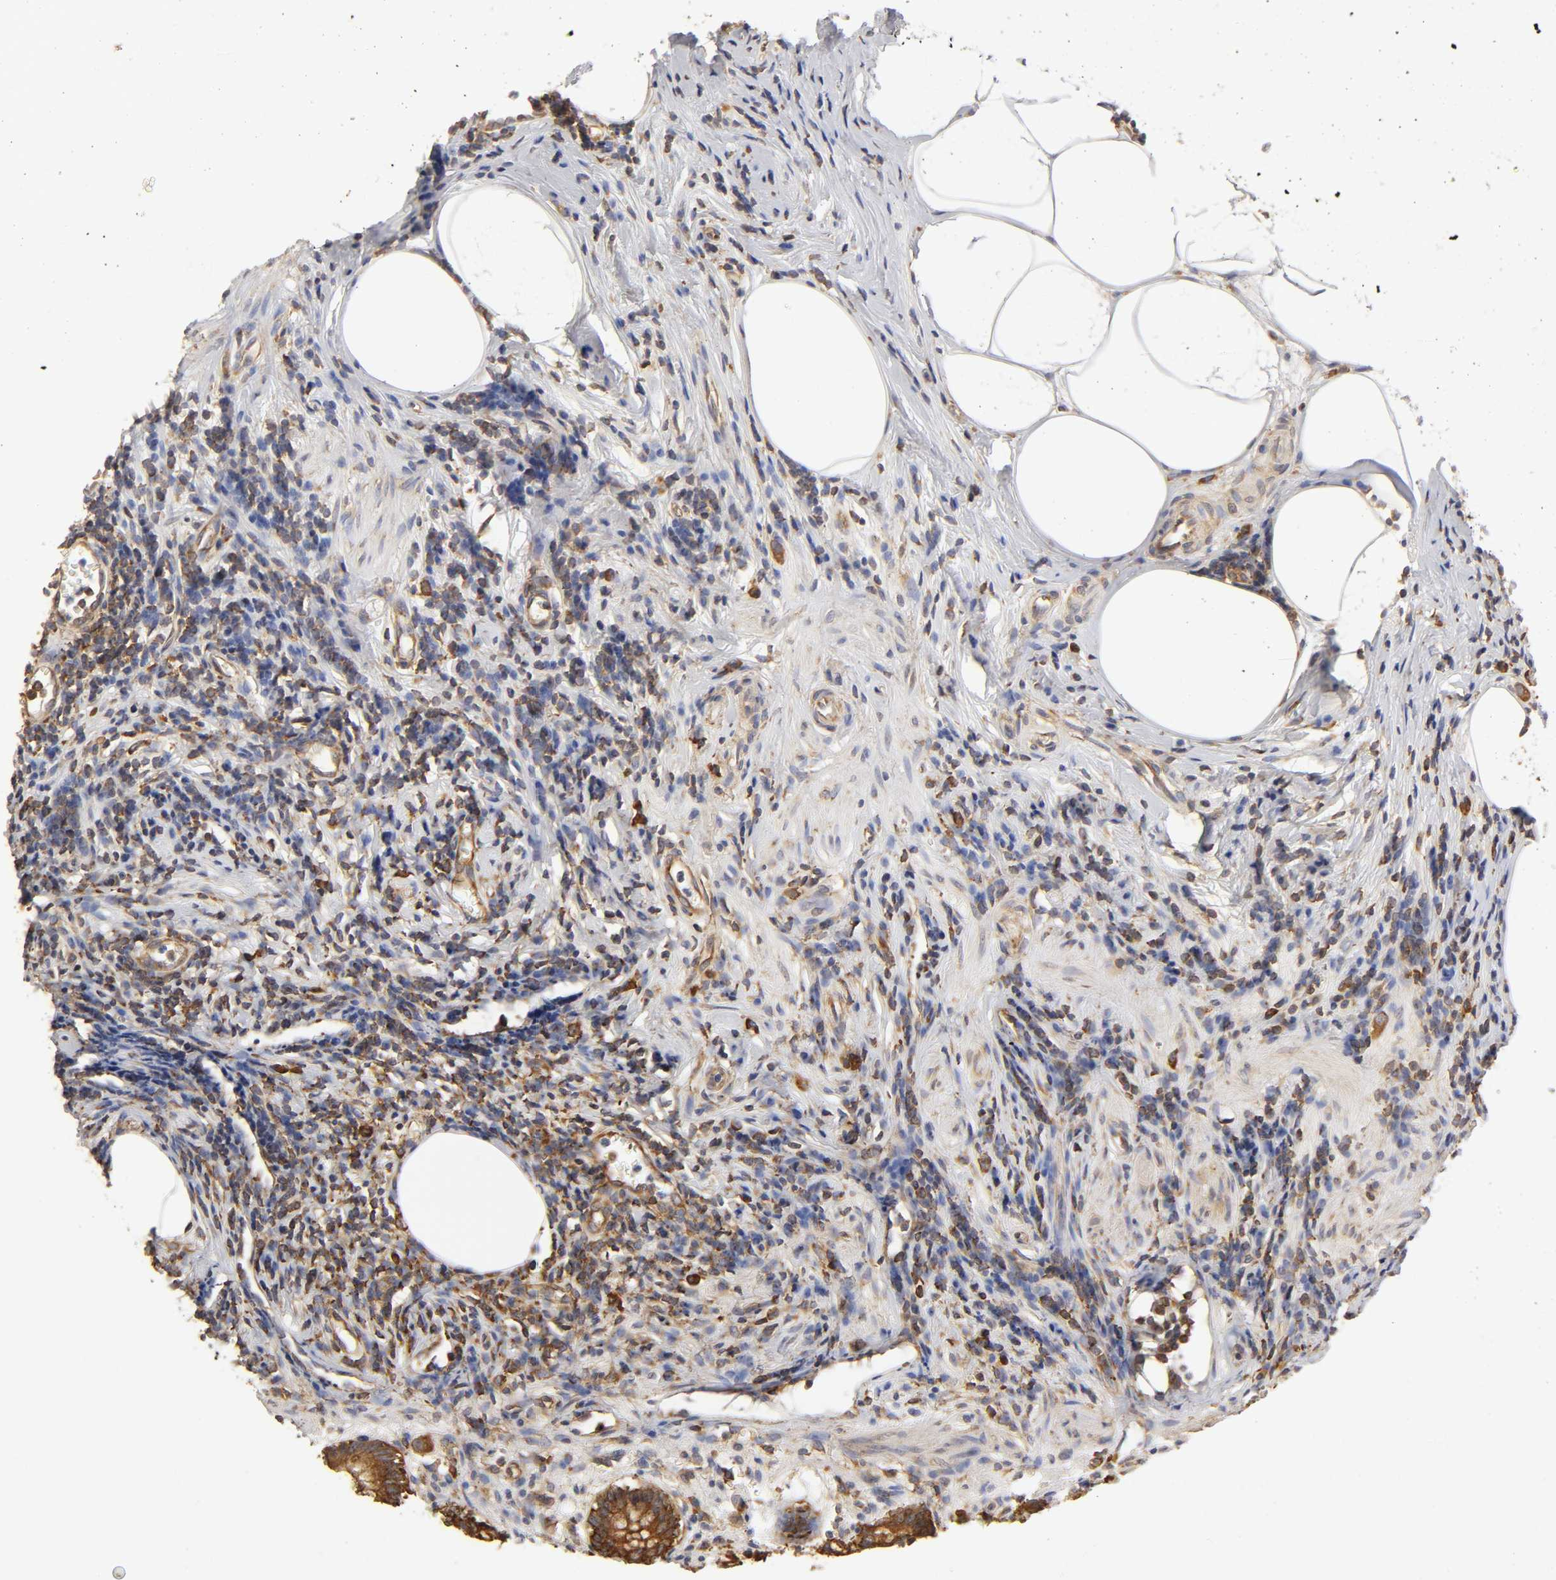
{"staining": {"intensity": "strong", "quantity": ">75%", "location": "cytoplasmic/membranous"}, "tissue": "appendix", "cell_type": "Glandular cells", "image_type": "normal", "snomed": [{"axis": "morphology", "description": "Normal tissue, NOS"}, {"axis": "topography", "description": "Appendix"}], "caption": "A micrograph of appendix stained for a protein exhibits strong cytoplasmic/membranous brown staining in glandular cells.", "gene": "RPL14", "patient": {"sex": "female", "age": 50}}